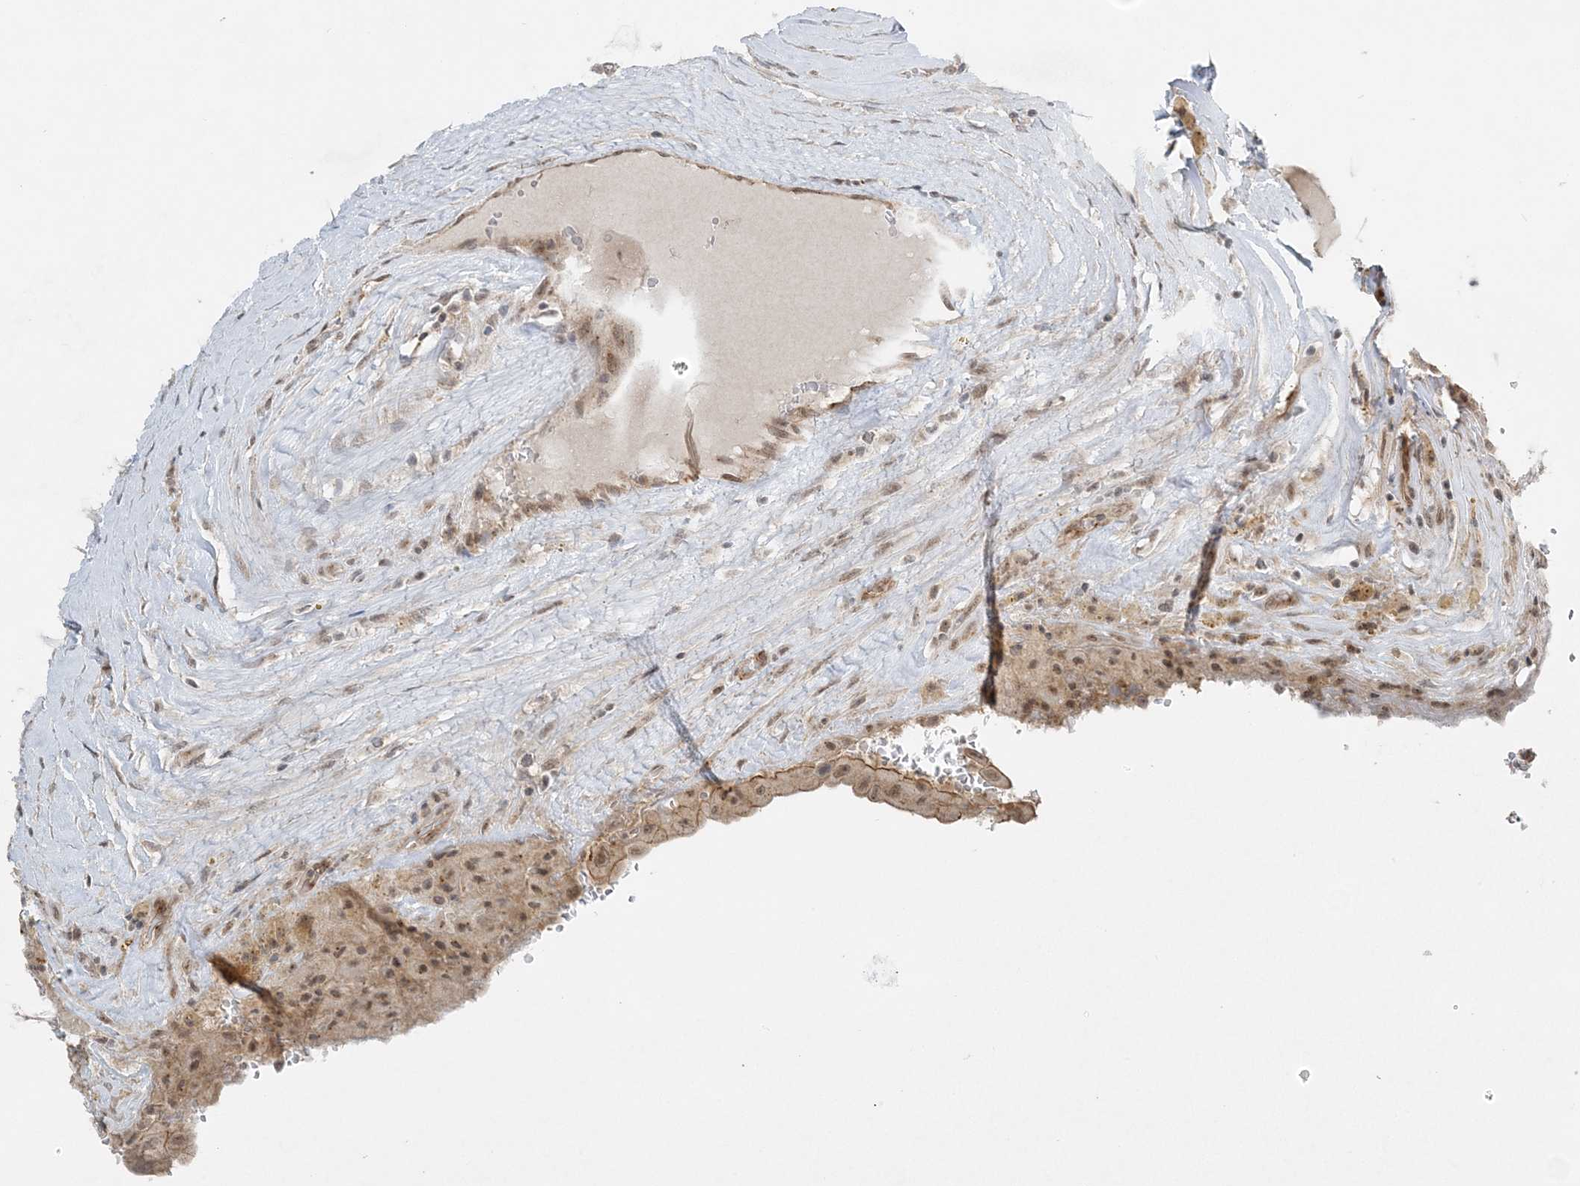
{"staining": {"intensity": "moderate", "quantity": ">75%", "location": "cytoplasmic/membranous,nuclear"}, "tissue": "thyroid cancer", "cell_type": "Tumor cells", "image_type": "cancer", "snomed": [{"axis": "morphology", "description": "Papillary adenocarcinoma, NOS"}, {"axis": "topography", "description": "Thyroid gland"}], "caption": "Protein expression analysis of human thyroid cancer reveals moderate cytoplasmic/membranous and nuclear expression in about >75% of tumor cells. The protein of interest is shown in brown color, while the nuclei are stained blue.", "gene": "ATP11A", "patient": {"sex": "male", "age": 77}}